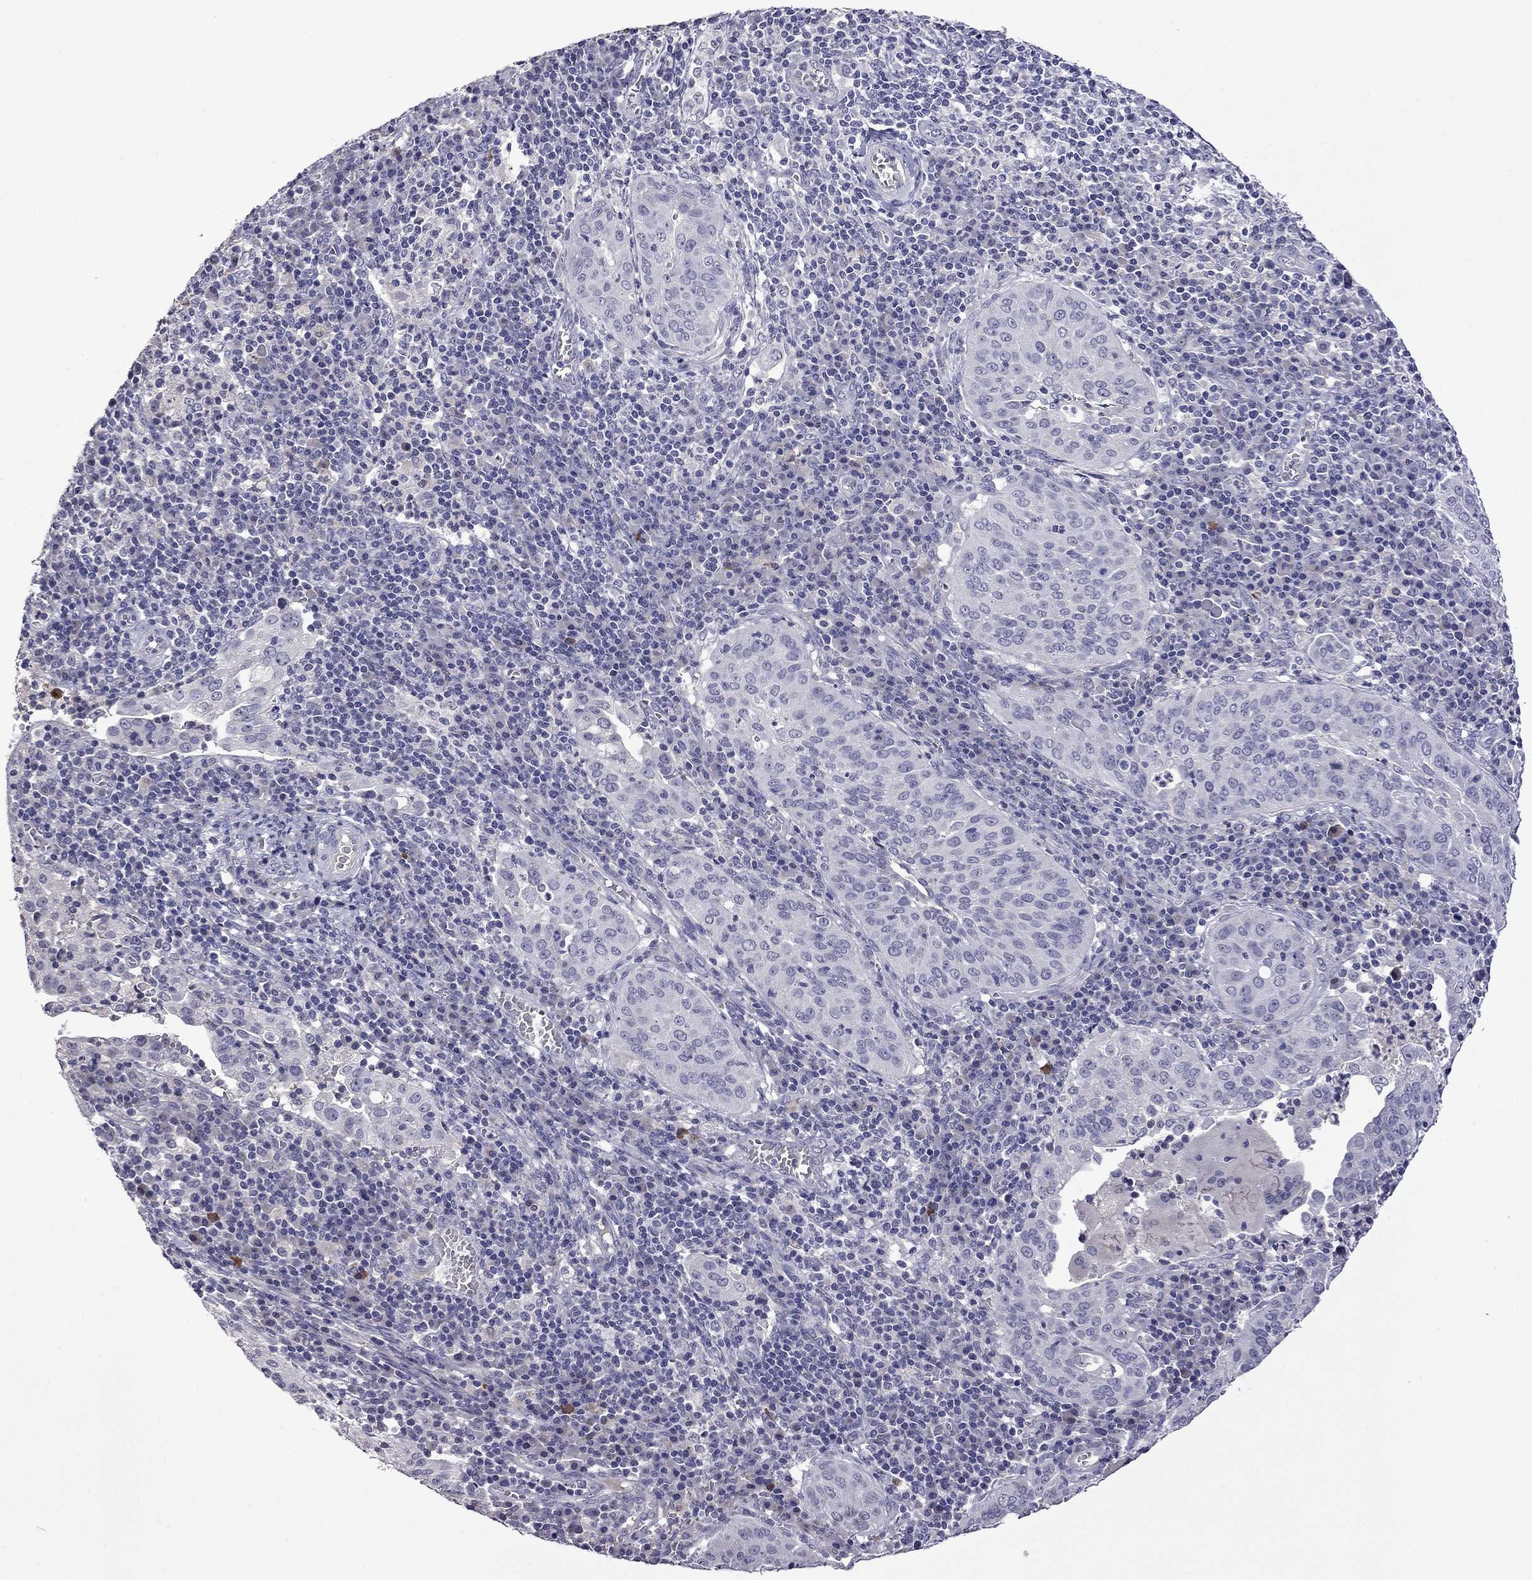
{"staining": {"intensity": "negative", "quantity": "none", "location": "none"}, "tissue": "cervical cancer", "cell_type": "Tumor cells", "image_type": "cancer", "snomed": [{"axis": "morphology", "description": "Squamous cell carcinoma, NOS"}, {"axis": "topography", "description": "Cervix"}], "caption": "Tumor cells show no significant protein positivity in cervical squamous cell carcinoma.", "gene": "STAR", "patient": {"sex": "female", "age": 39}}